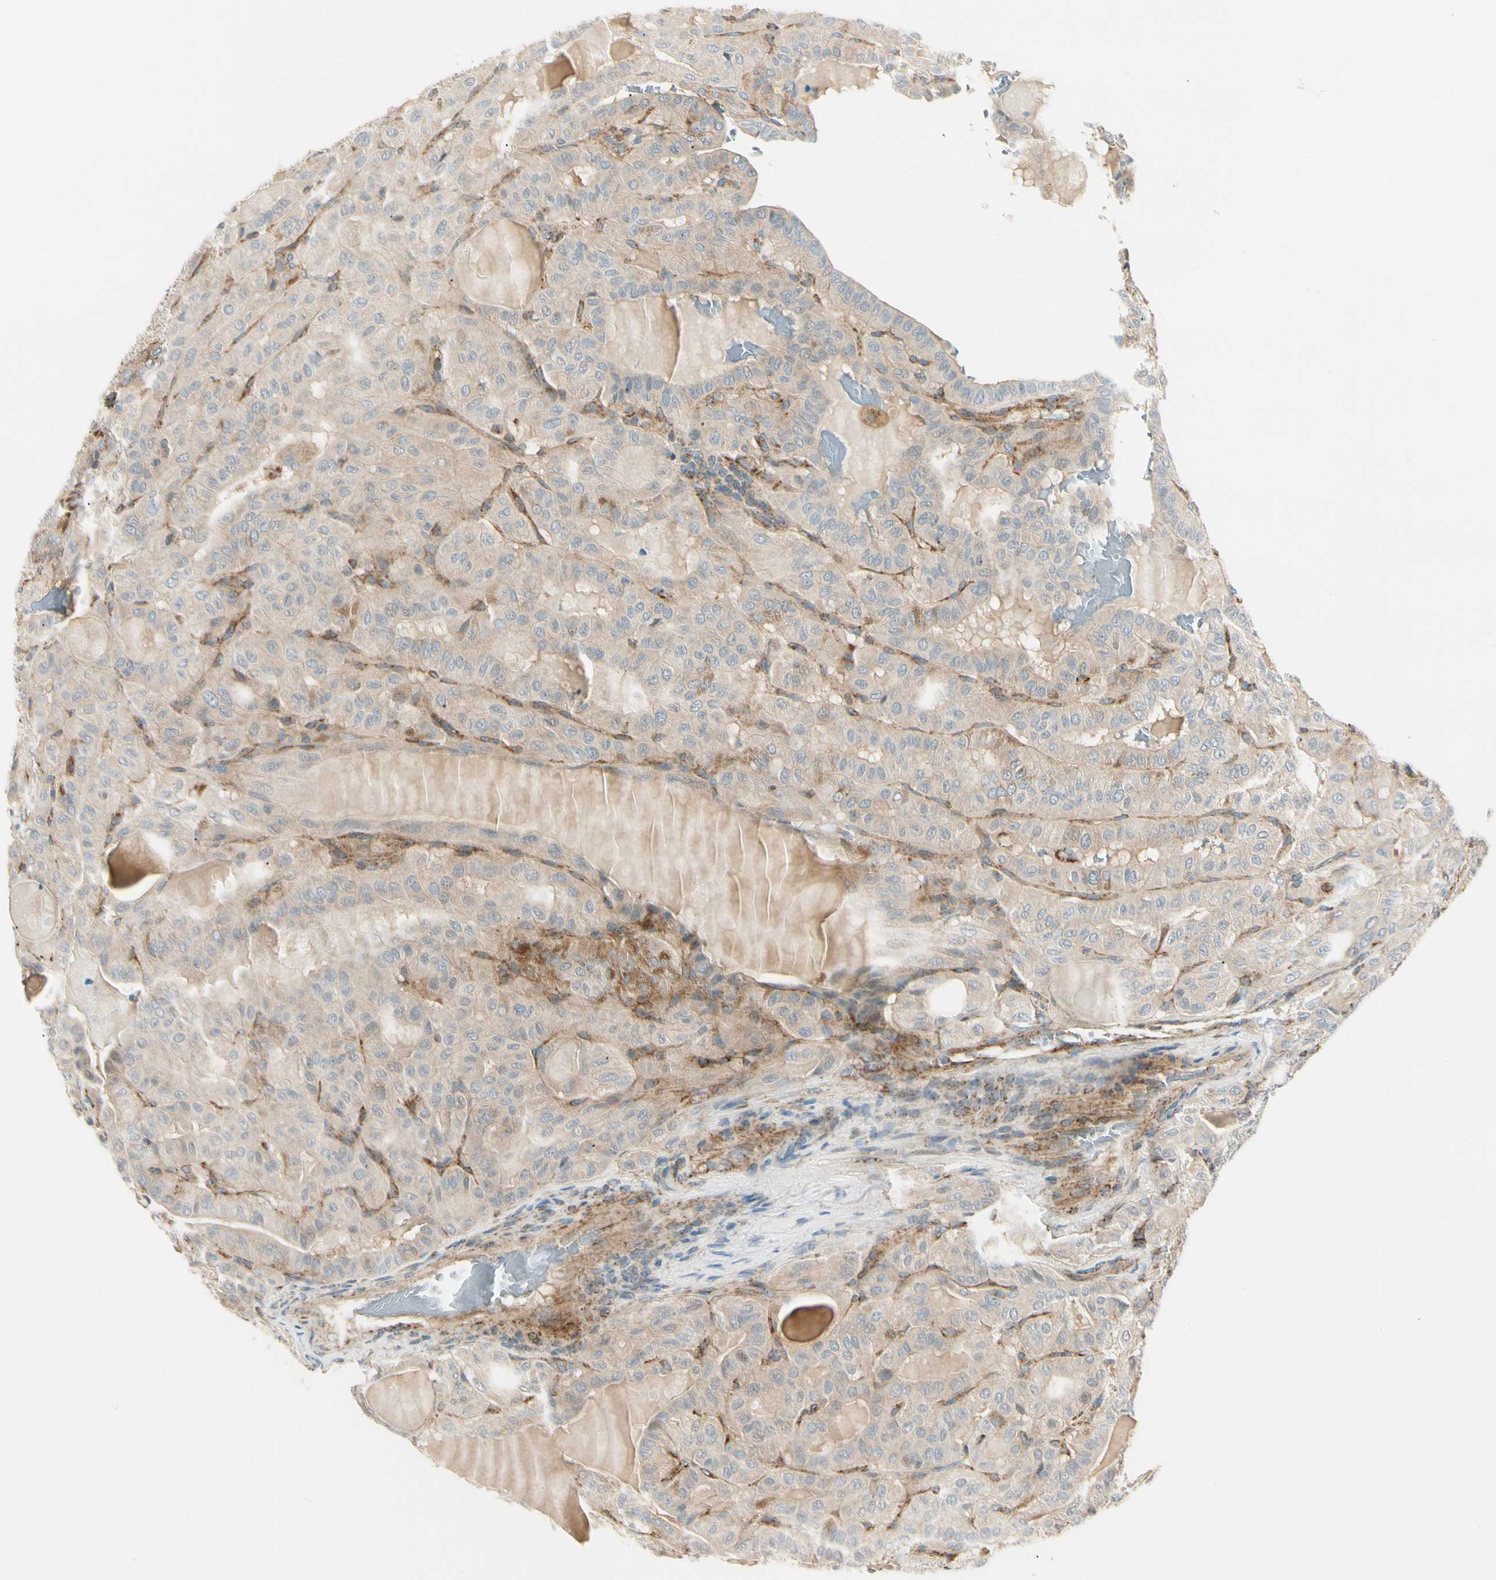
{"staining": {"intensity": "weak", "quantity": ">75%", "location": "cytoplasmic/membranous"}, "tissue": "thyroid cancer", "cell_type": "Tumor cells", "image_type": "cancer", "snomed": [{"axis": "morphology", "description": "Papillary adenocarcinoma, NOS"}, {"axis": "topography", "description": "Thyroid gland"}], "caption": "Tumor cells demonstrate weak cytoplasmic/membranous staining in about >75% of cells in thyroid cancer (papillary adenocarcinoma). (DAB = brown stain, brightfield microscopy at high magnification).", "gene": "TBC1D10A", "patient": {"sex": "male", "age": 77}}